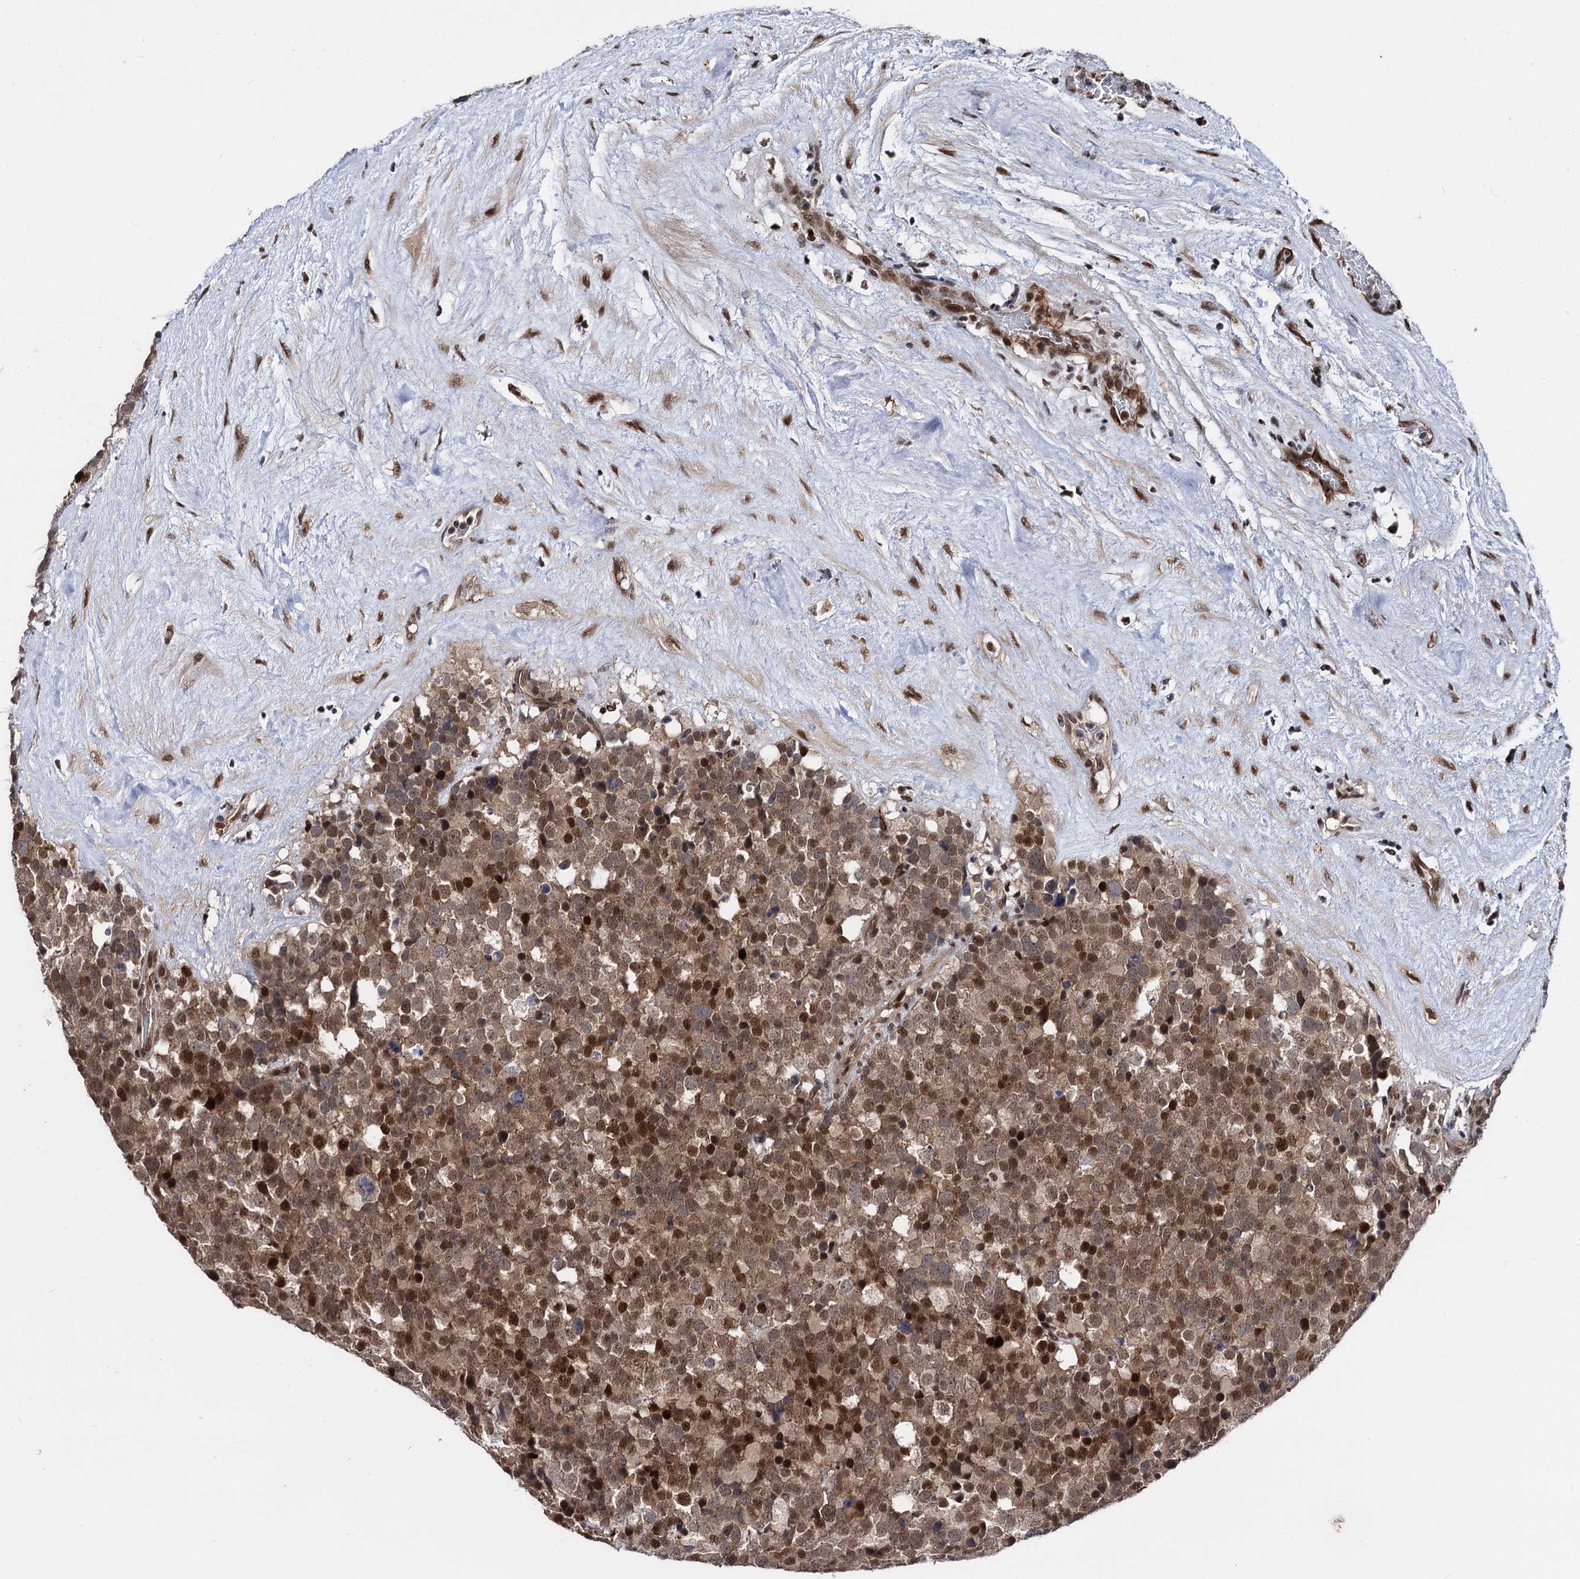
{"staining": {"intensity": "strong", "quantity": ">75%", "location": "nuclear"}, "tissue": "testis cancer", "cell_type": "Tumor cells", "image_type": "cancer", "snomed": [{"axis": "morphology", "description": "Seminoma, NOS"}, {"axis": "topography", "description": "Testis"}], "caption": "Protein analysis of seminoma (testis) tissue reveals strong nuclear expression in about >75% of tumor cells.", "gene": "GALNT11", "patient": {"sex": "male", "age": 71}}